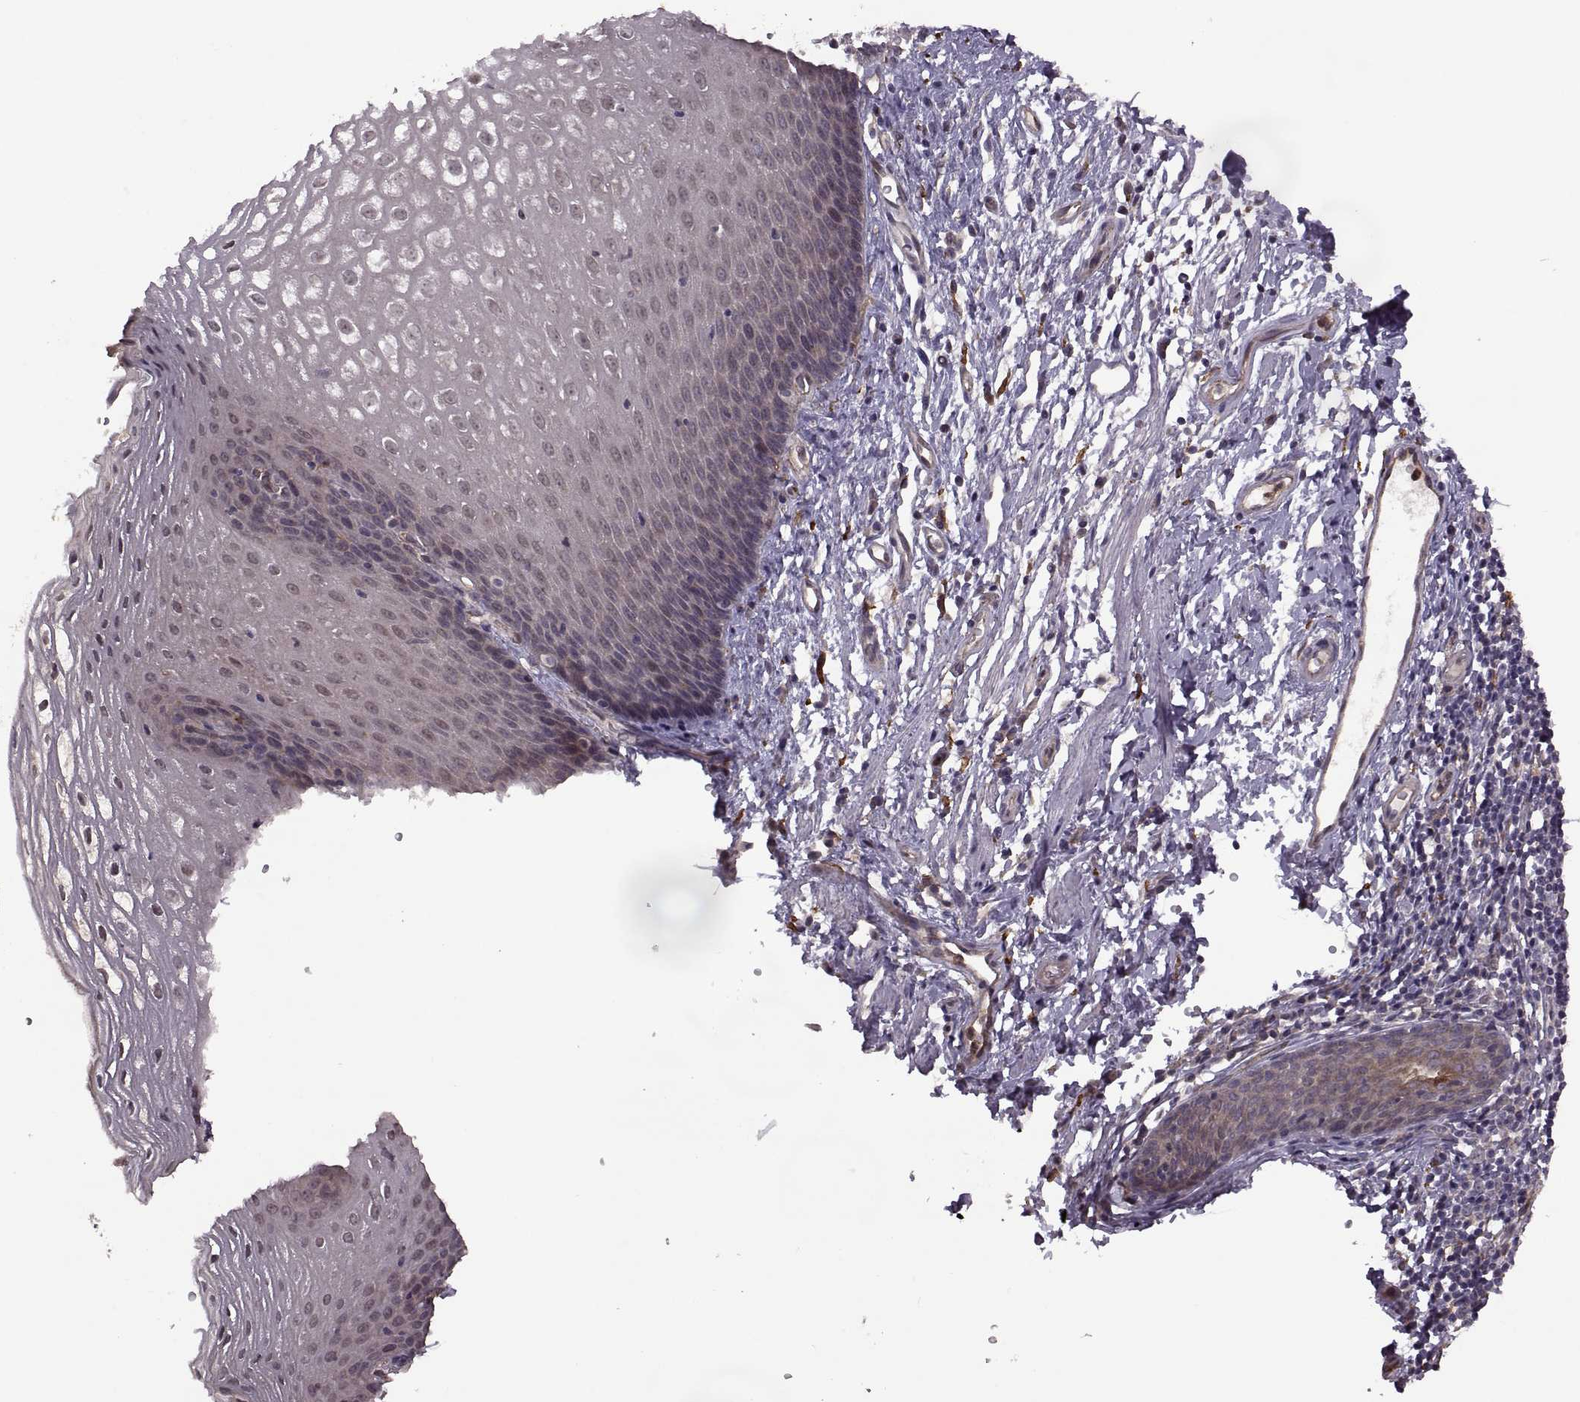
{"staining": {"intensity": "negative", "quantity": "none", "location": "none"}, "tissue": "esophagus", "cell_type": "Squamous epithelial cells", "image_type": "normal", "snomed": [{"axis": "morphology", "description": "Normal tissue, NOS"}, {"axis": "topography", "description": "Esophagus"}], "caption": "This histopathology image is of normal esophagus stained with immunohistochemistry (IHC) to label a protein in brown with the nuclei are counter-stained blue. There is no positivity in squamous epithelial cells. The staining was performed using DAB to visualize the protein expression in brown, while the nuclei were stained in blue with hematoxylin (Magnification: 20x).", "gene": "PIERCE1", "patient": {"sex": "male", "age": 72}}